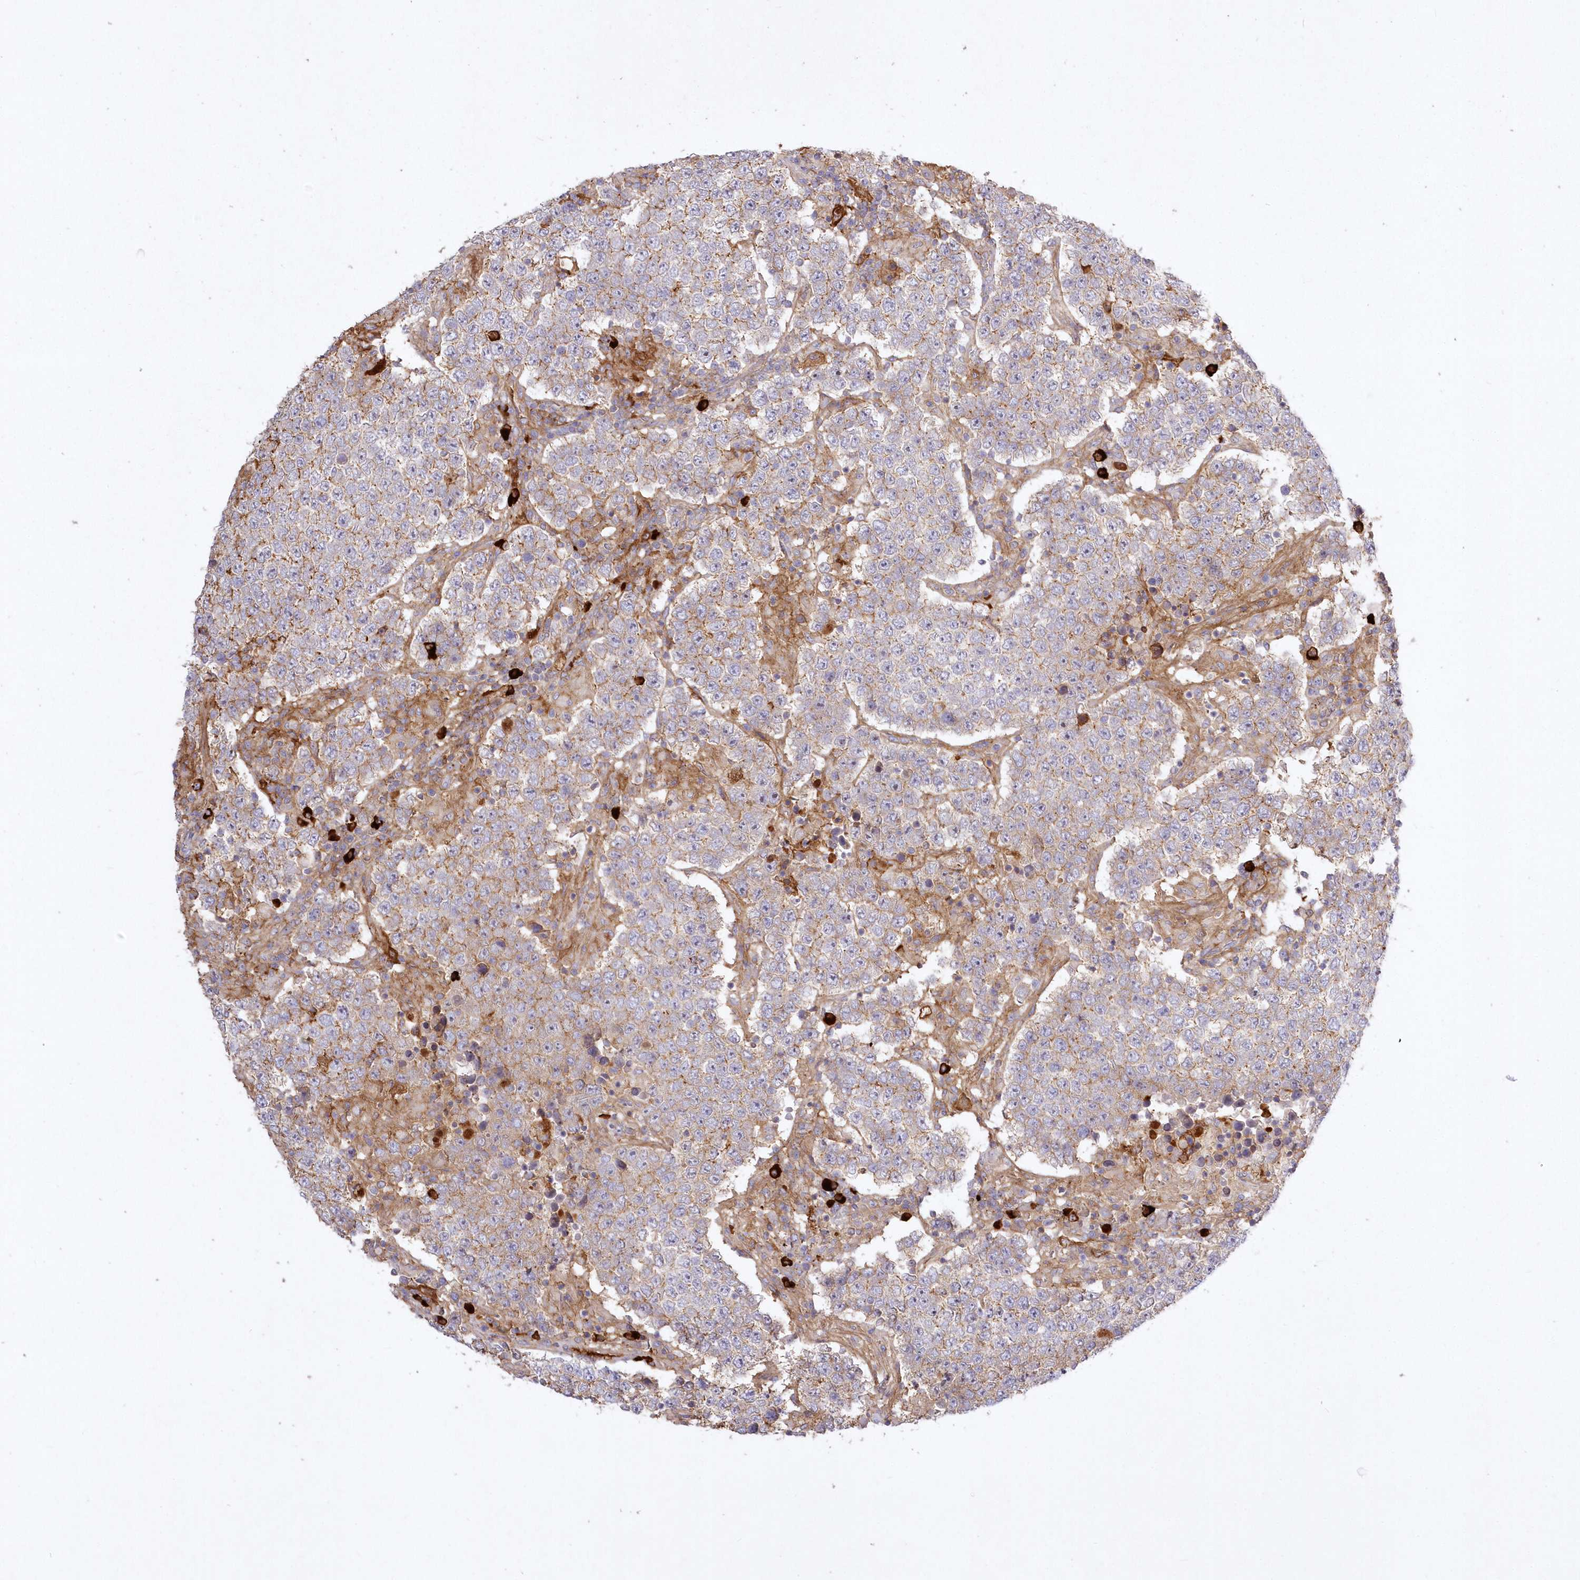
{"staining": {"intensity": "moderate", "quantity": "25%-75%", "location": "cytoplasmic/membranous"}, "tissue": "testis cancer", "cell_type": "Tumor cells", "image_type": "cancer", "snomed": [{"axis": "morphology", "description": "Normal tissue, NOS"}, {"axis": "morphology", "description": "Urothelial carcinoma, High grade"}, {"axis": "morphology", "description": "Seminoma, NOS"}, {"axis": "morphology", "description": "Carcinoma, Embryonal, NOS"}, {"axis": "topography", "description": "Urinary bladder"}, {"axis": "topography", "description": "Testis"}], "caption": "DAB immunohistochemical staining of human testis cancer (seminoma) demonstrates moderate cytoplasmic/membranous protein expression in about 25%-75% of tumor cells.", "gene": "WBP1L", "patient": {"sex": "male", "age": 41}}